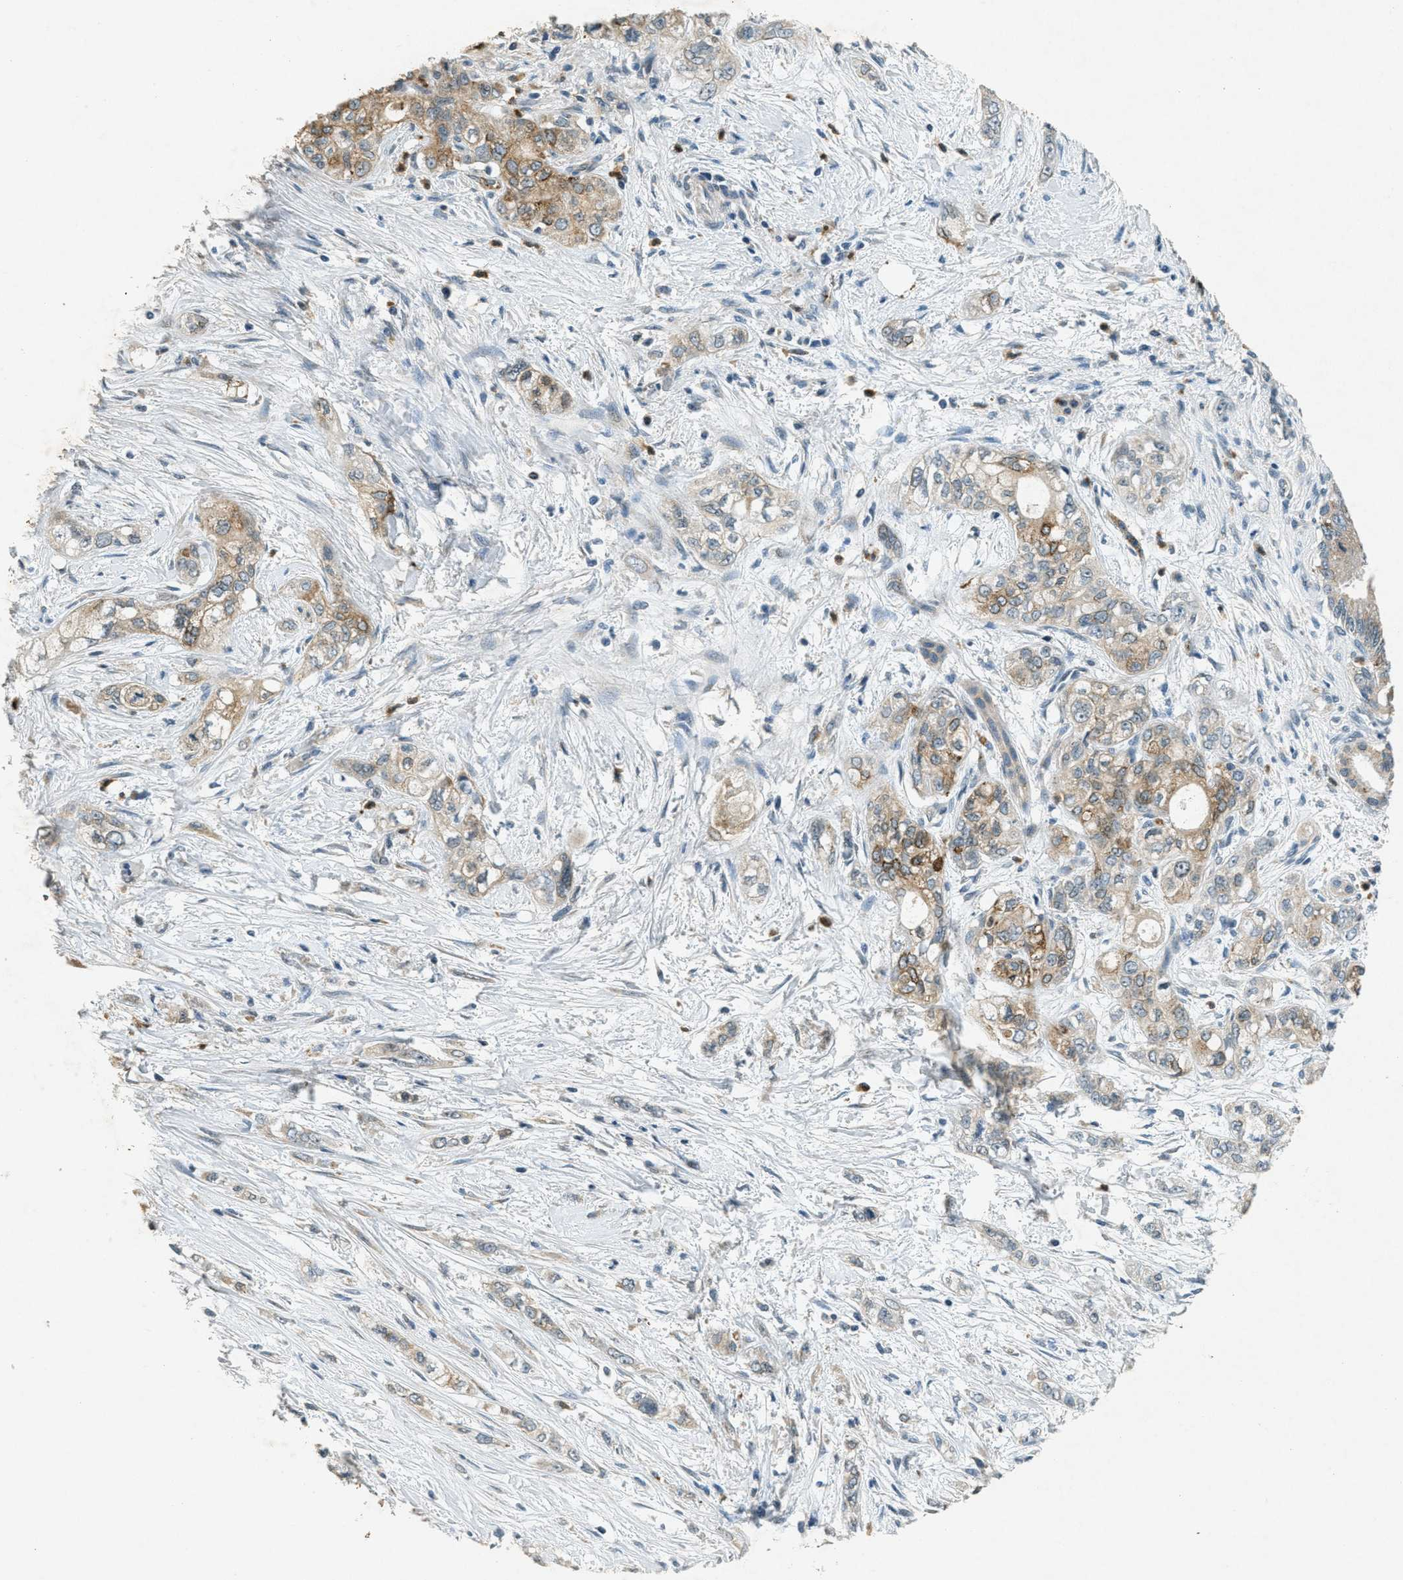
{"staining": {"intensity": "weak", "quantity": ">75%", "location": "cytoplasmic/membranous"}, "tissue": "pancreatic cancer", "cell_type": "Tumor cells", "image_type": "cancer", "snomed": [{"axis": "morphology", "description": "Adenocarcinoma, NOS"}, {"axis": "topography", "description": "Pancreas"}], "caption": "Adenocarcinoma (pancreatic) was stained to show a protein in brown. There is low levels of weak cytoplasmic/membranous expression in about >75% of tumor cells.", "gene": "RAB3D", "patient": {"sex": "male", "age": 70}}